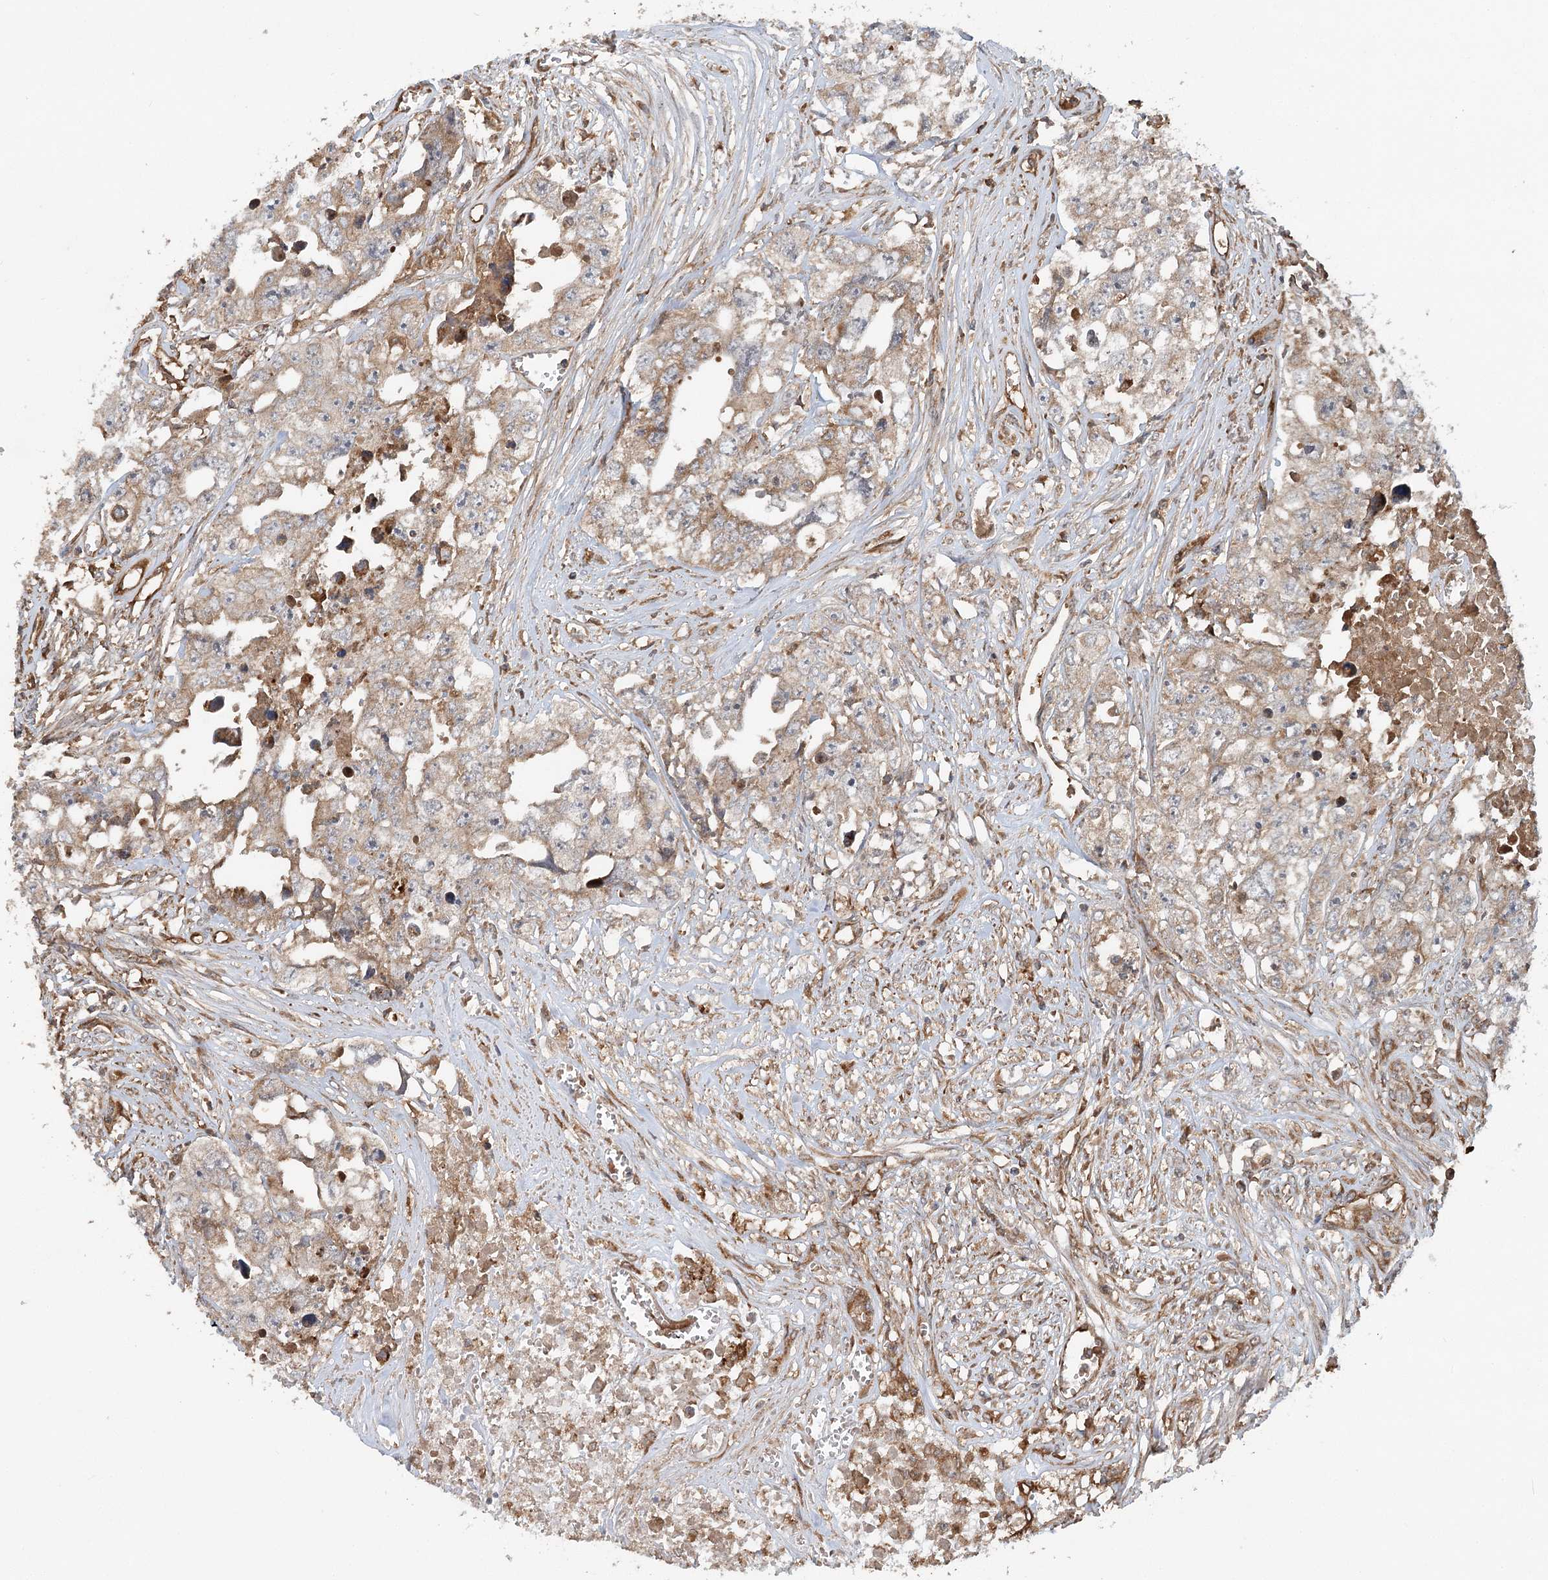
{"staining": {"intensity": "weak", "quantity": ">75%", "location": "cytoplasmic/membranous"}, "tissue": "testis cancer", "cell_type": "Tumor cells", "image_type": "cancer", "snomed": [{"axis": "morphology", "description": "Seminoma, NOS"}, {"axis": "morphology", "description": "Carcinoma, Embryonal, NOS"}, {"axis": "topography", "description": "Testis"}], "caption": "IHC image of testis cancer (seminoma) stained for a protein (brown), which shows low levels of weak cytoplasmic/membranous positivity in about >75% of tumor cells.", "gene": "PAIP2", "patient": {"sex": "male", "age": 43}}